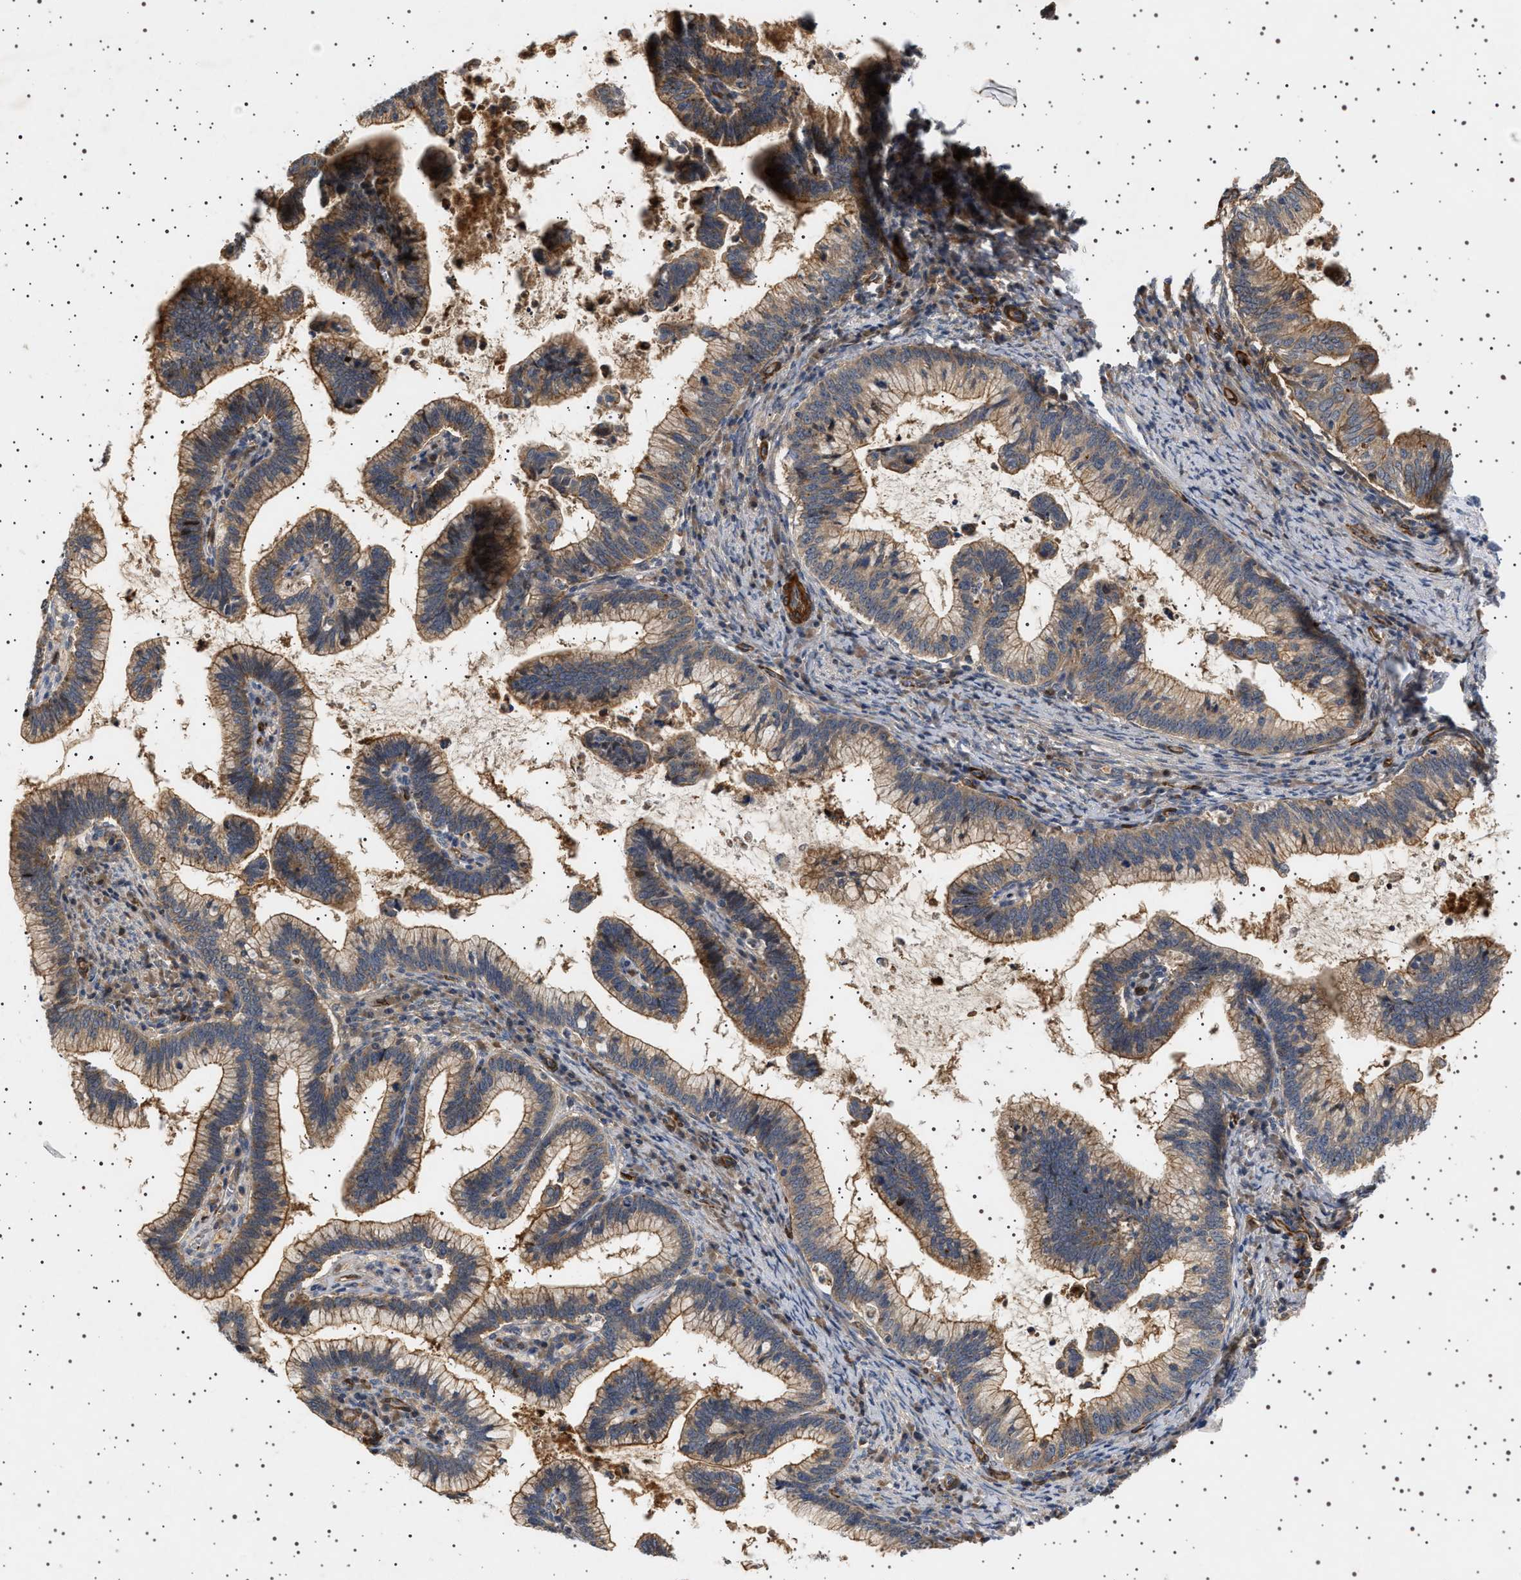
{"staining": {"intensity": "moderate", "quantity": ">75%", "location": "cytoplasmic/membranous"}, "tissue": "cervical cancer", "cell_type": "Tumor cells", "image_type": "cancer", "snomed": [{"axis": "morphology", "description": "Adenocarcinoma, NOS"}, {"axis": "topography", "description": "Cervix"}], "caption": "Cervical adenocarcinoma stained for a protein shows moderate cytoplasmic/membranous positivity in tumor cells.", "gene": "GUCY1B1", "patient": {"sex": "female", "age": 36}}